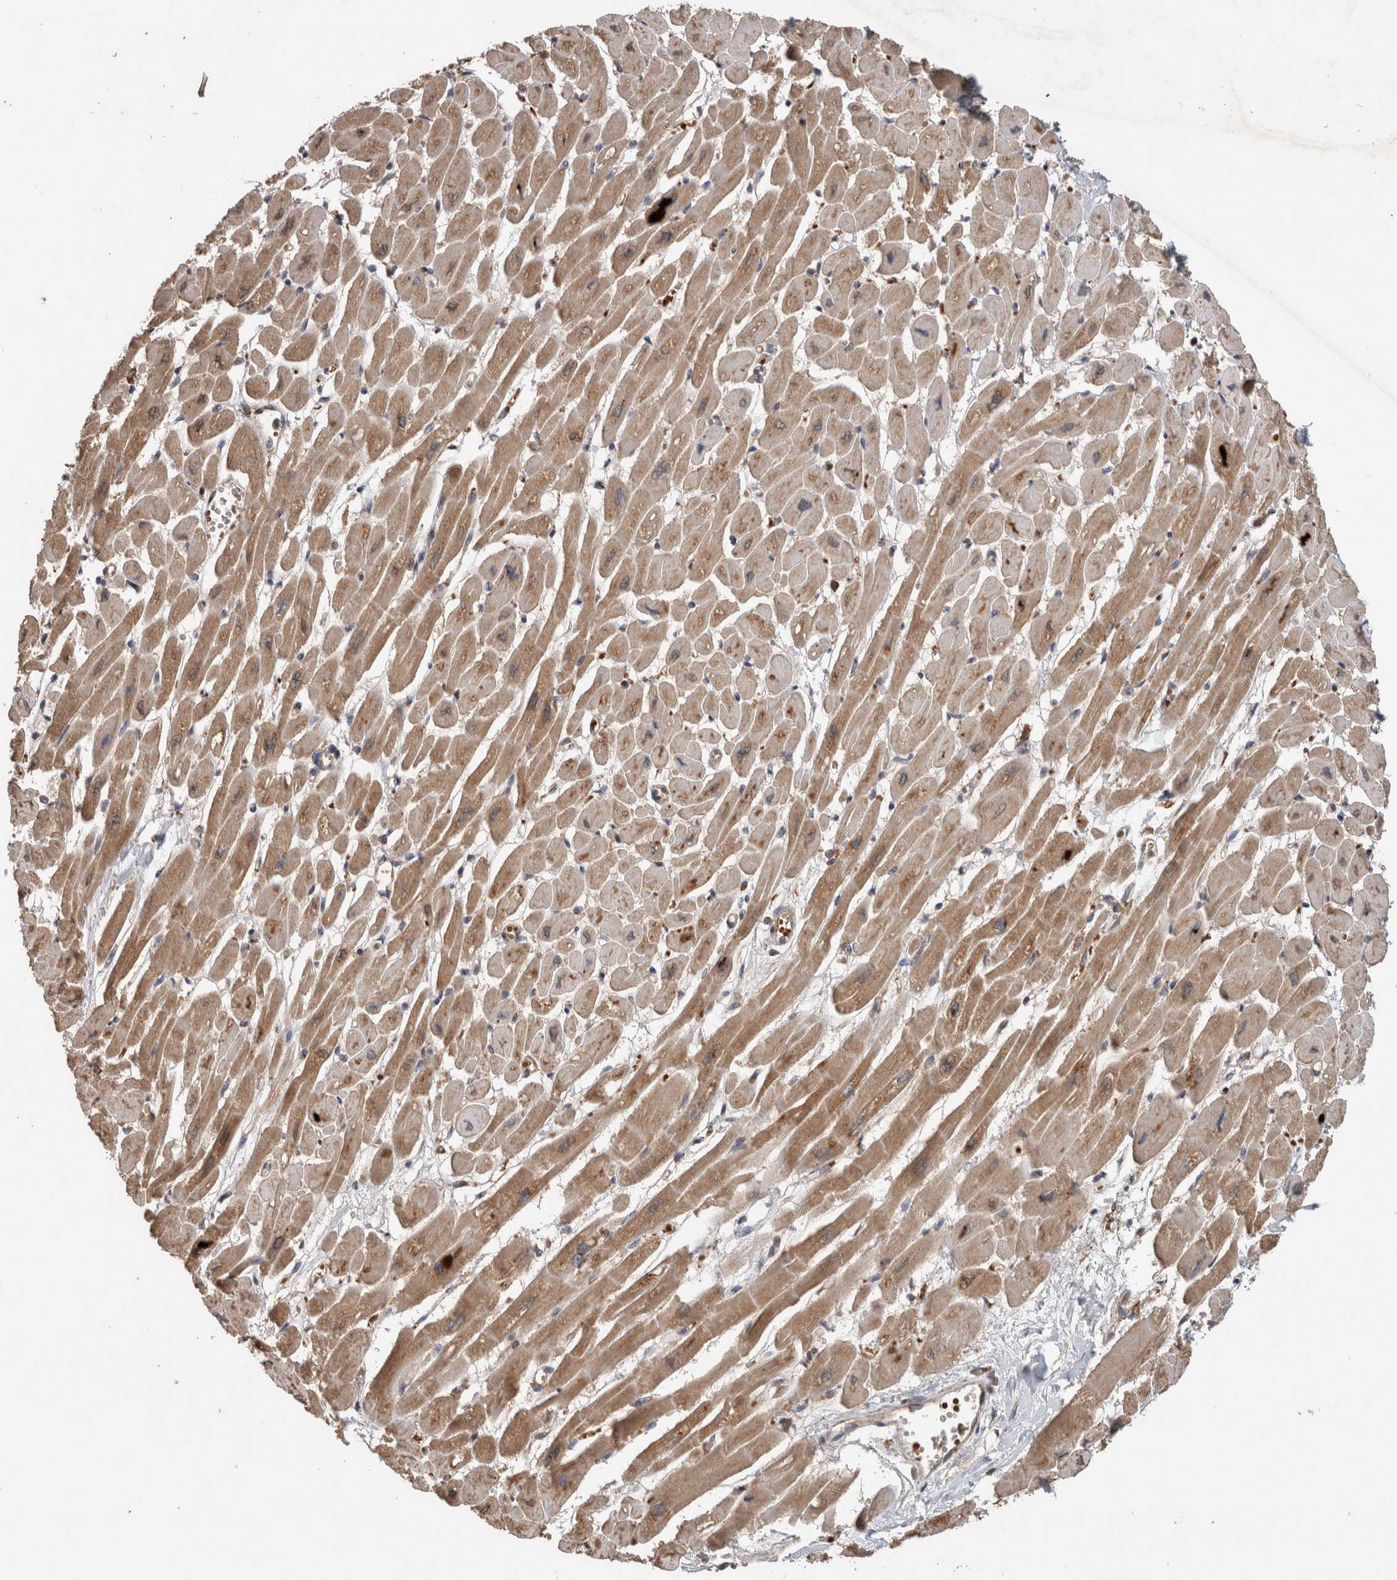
{"staining": {"intensity": "moderate", "quantity": ">75%", "location": "cytoplasmic/membranous"}, "tissue": "heart muscle", "cell_type": "Cardiomyocytes", "image_type": "normal", "snomed": [{"axis": "morphology", "description": "Normal tissue, NOS"}, {"axis": "topography", "description": "Heart"}], "caption": "Immunohistochemical staining of unremarkable heart muscle exhibits moderate cytoplasmic/membranous protein staining in approximately >75% of cardiomyocytes.", "gene": "ADGRL3", "patient": {"sex": "female", "age": 54}}